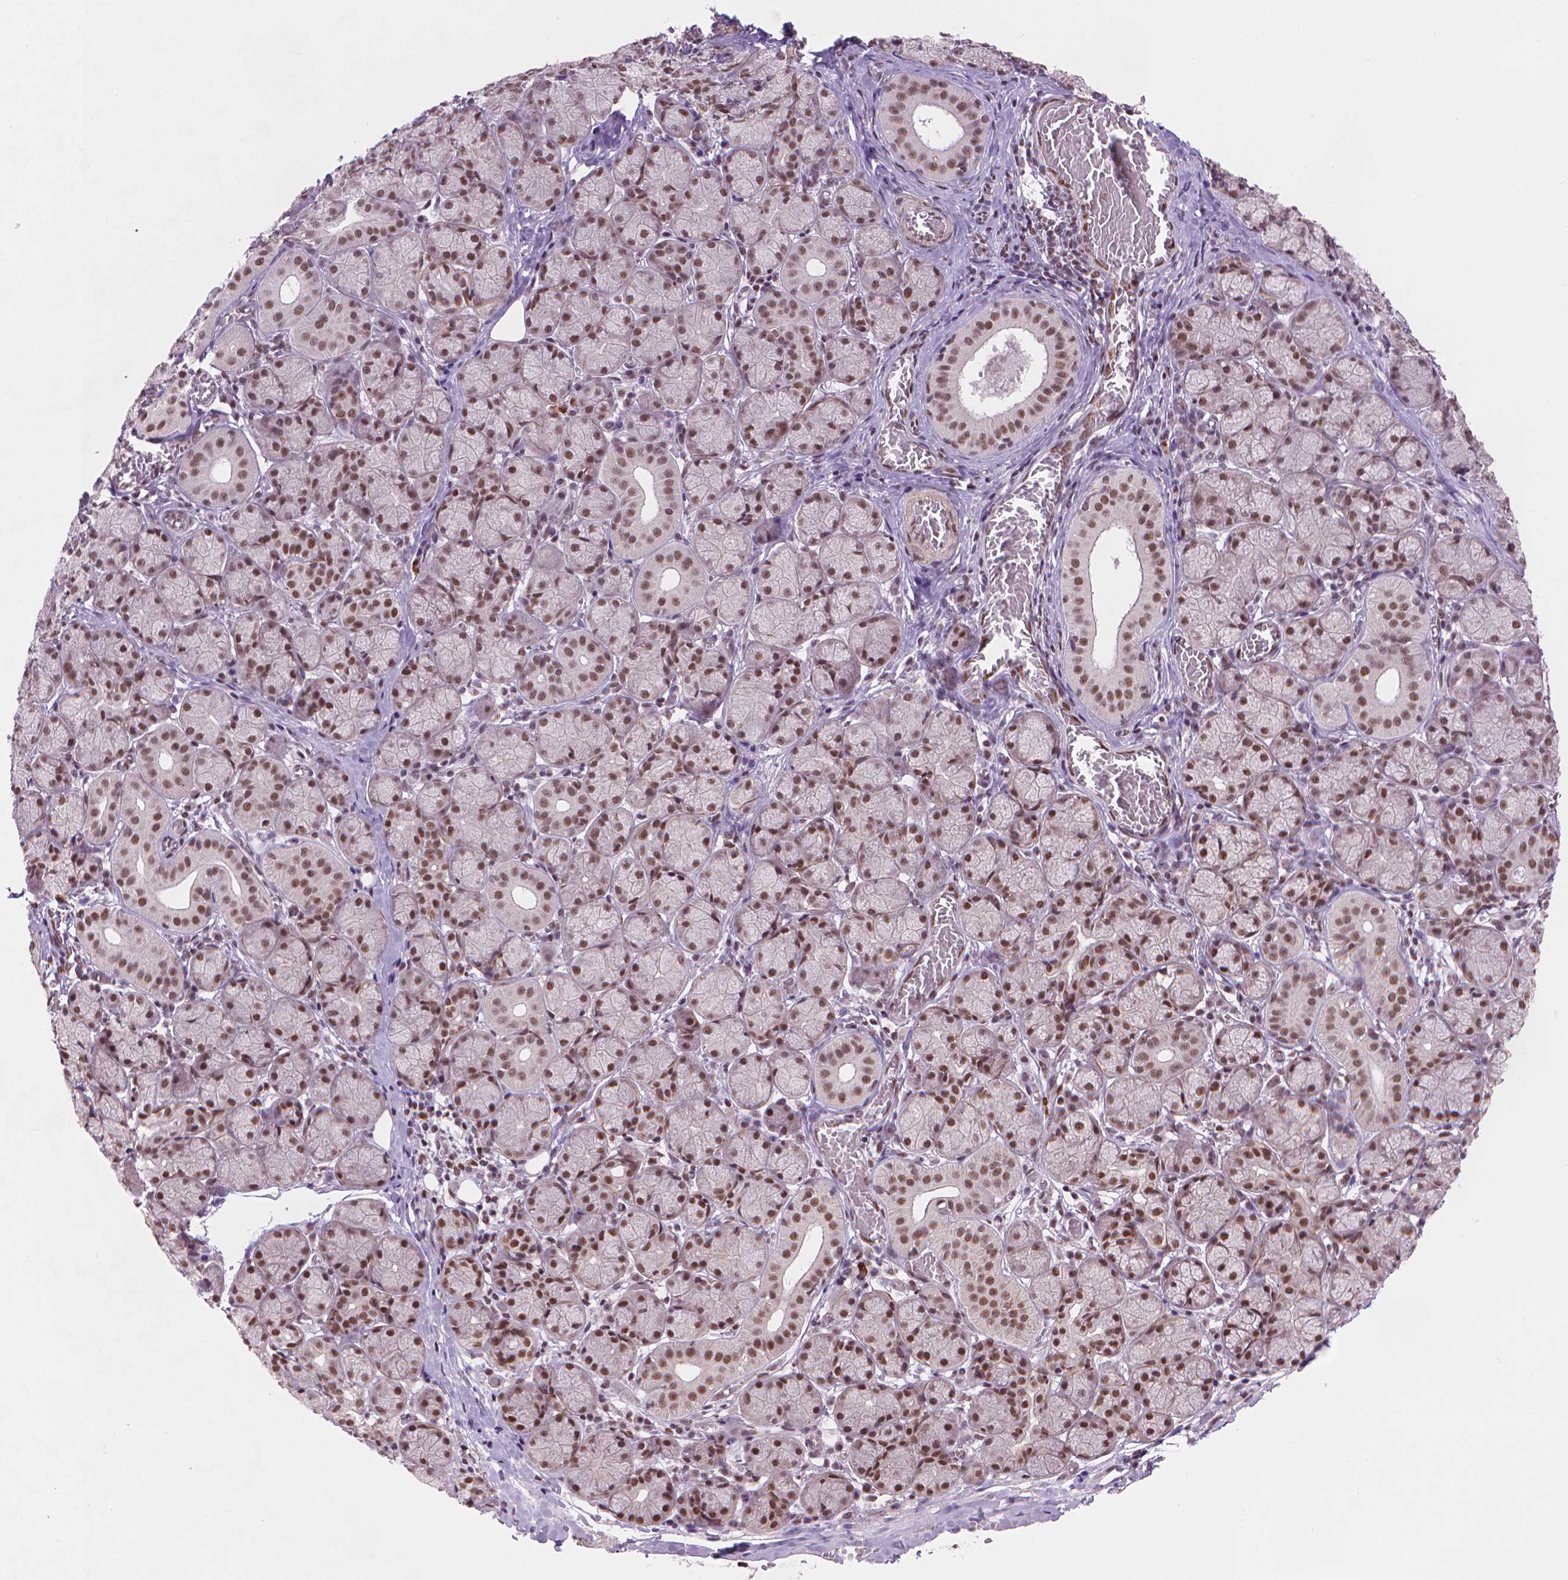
{"staining": {"intensity": "moderate", "quantity": ">75%", "location": "nuclear"}, "tissue": "salivary gland", "cell_type": "Glandular cells", "image_type": "normal", "snomed": [{"axis": "morphology", "description": "Normal tissue, NOS"}, {"axis": "topography", "description": "Salivary gland"}, {"axis": "topography", "description": "Peripheral nerve tissue"}], "caption": "The image reveals staining of benign salivary gland, revealing moderate nuclear protein positivity (brown color) within glandular cells.", "gene": "UBN1", "patient": {"sex": "female", "age": 24}}